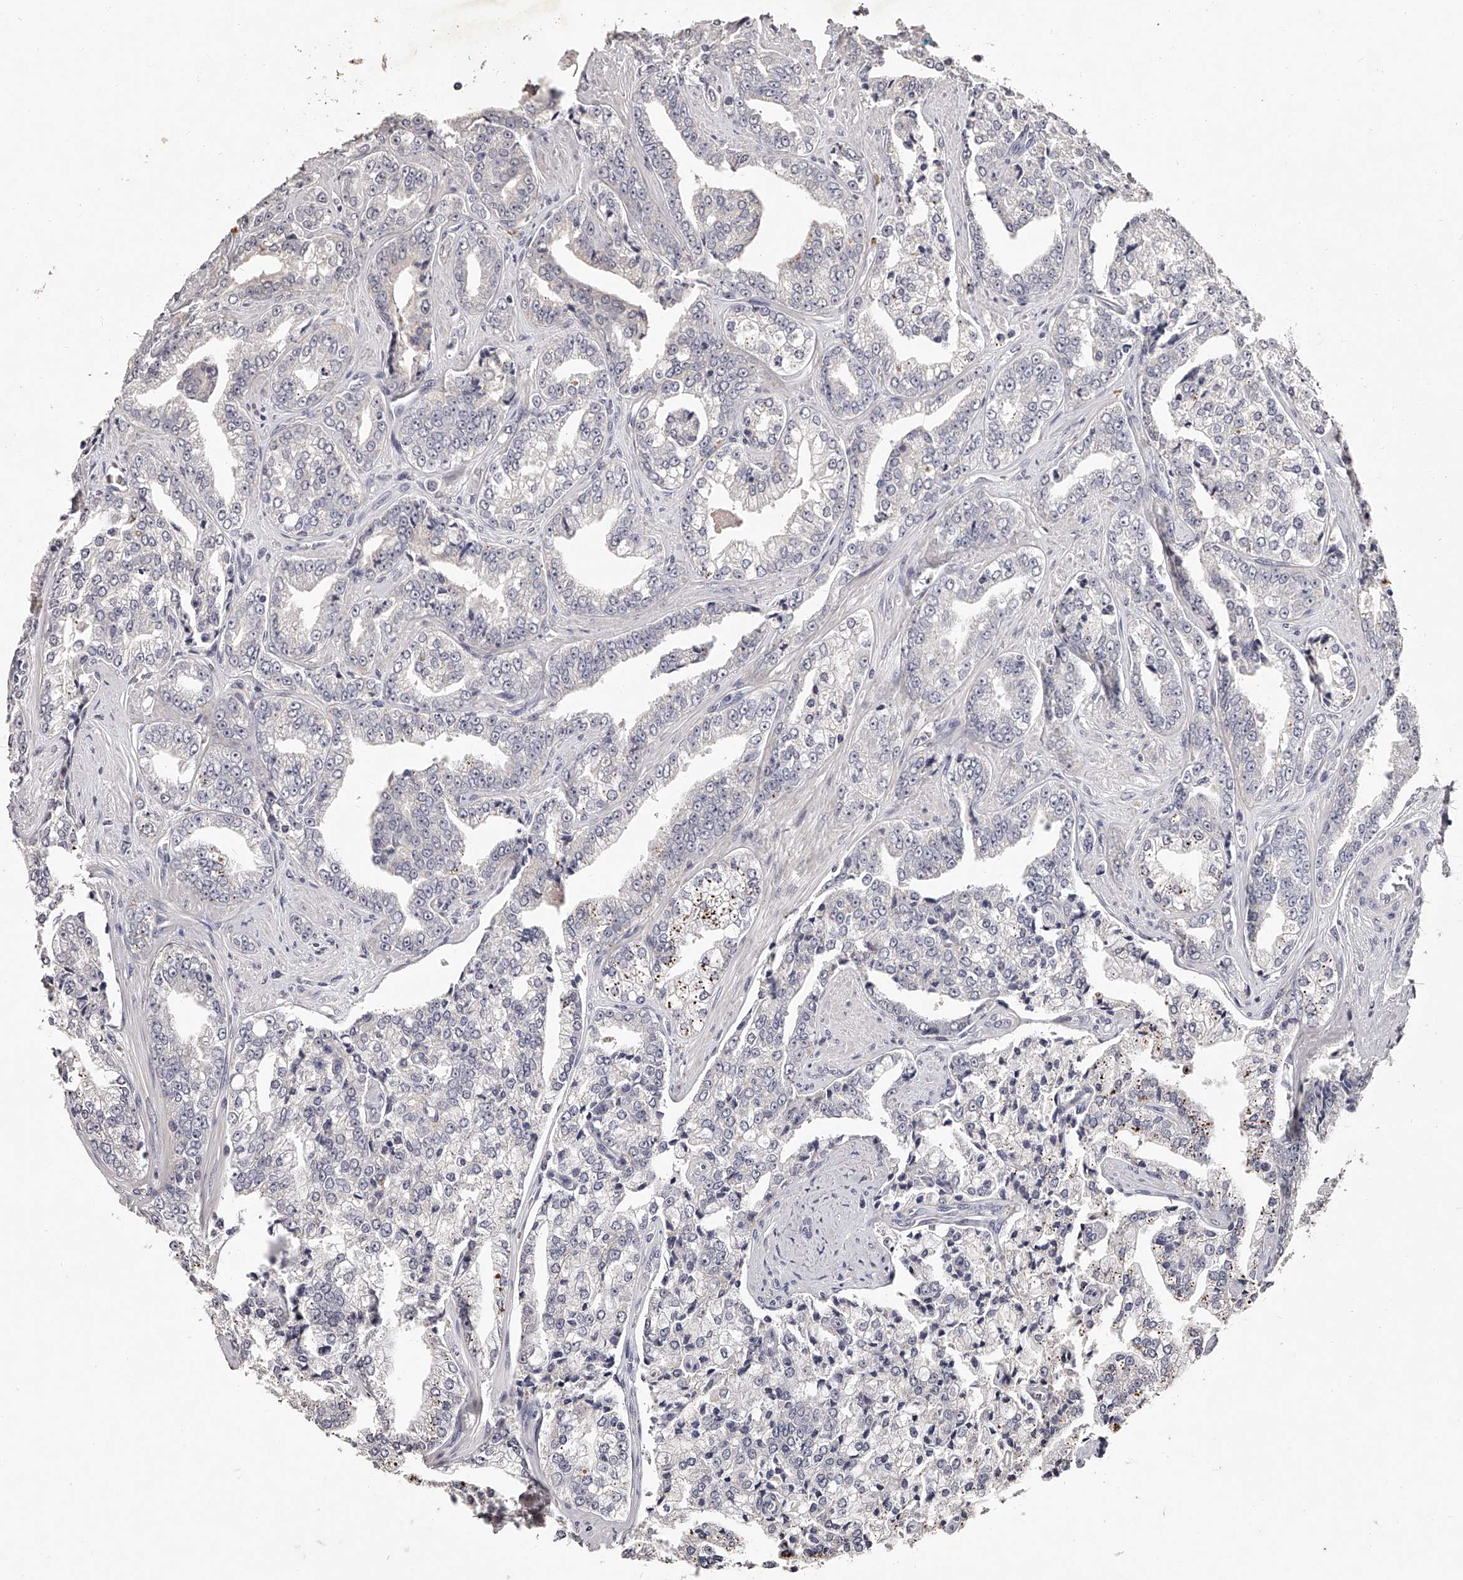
{"staining": {"intensity": "negative", "quantity": "none", "location": "none"}, "tissue": "prostate cancer", "cell_type": "Tumor cells", "image_type": "cancer", "snomed": [{"axis": "morphology", "description": "Adenocarcinoma, High grade"}, {"axis": "topography", "description": "Prostate"}], "caption": "The micrograph demonstrates no staining of tumor cells in prostate high-grade adenocarcinoma.", "gene": "NT5DC1", "patient": {"sex": "male", "age": 71}}